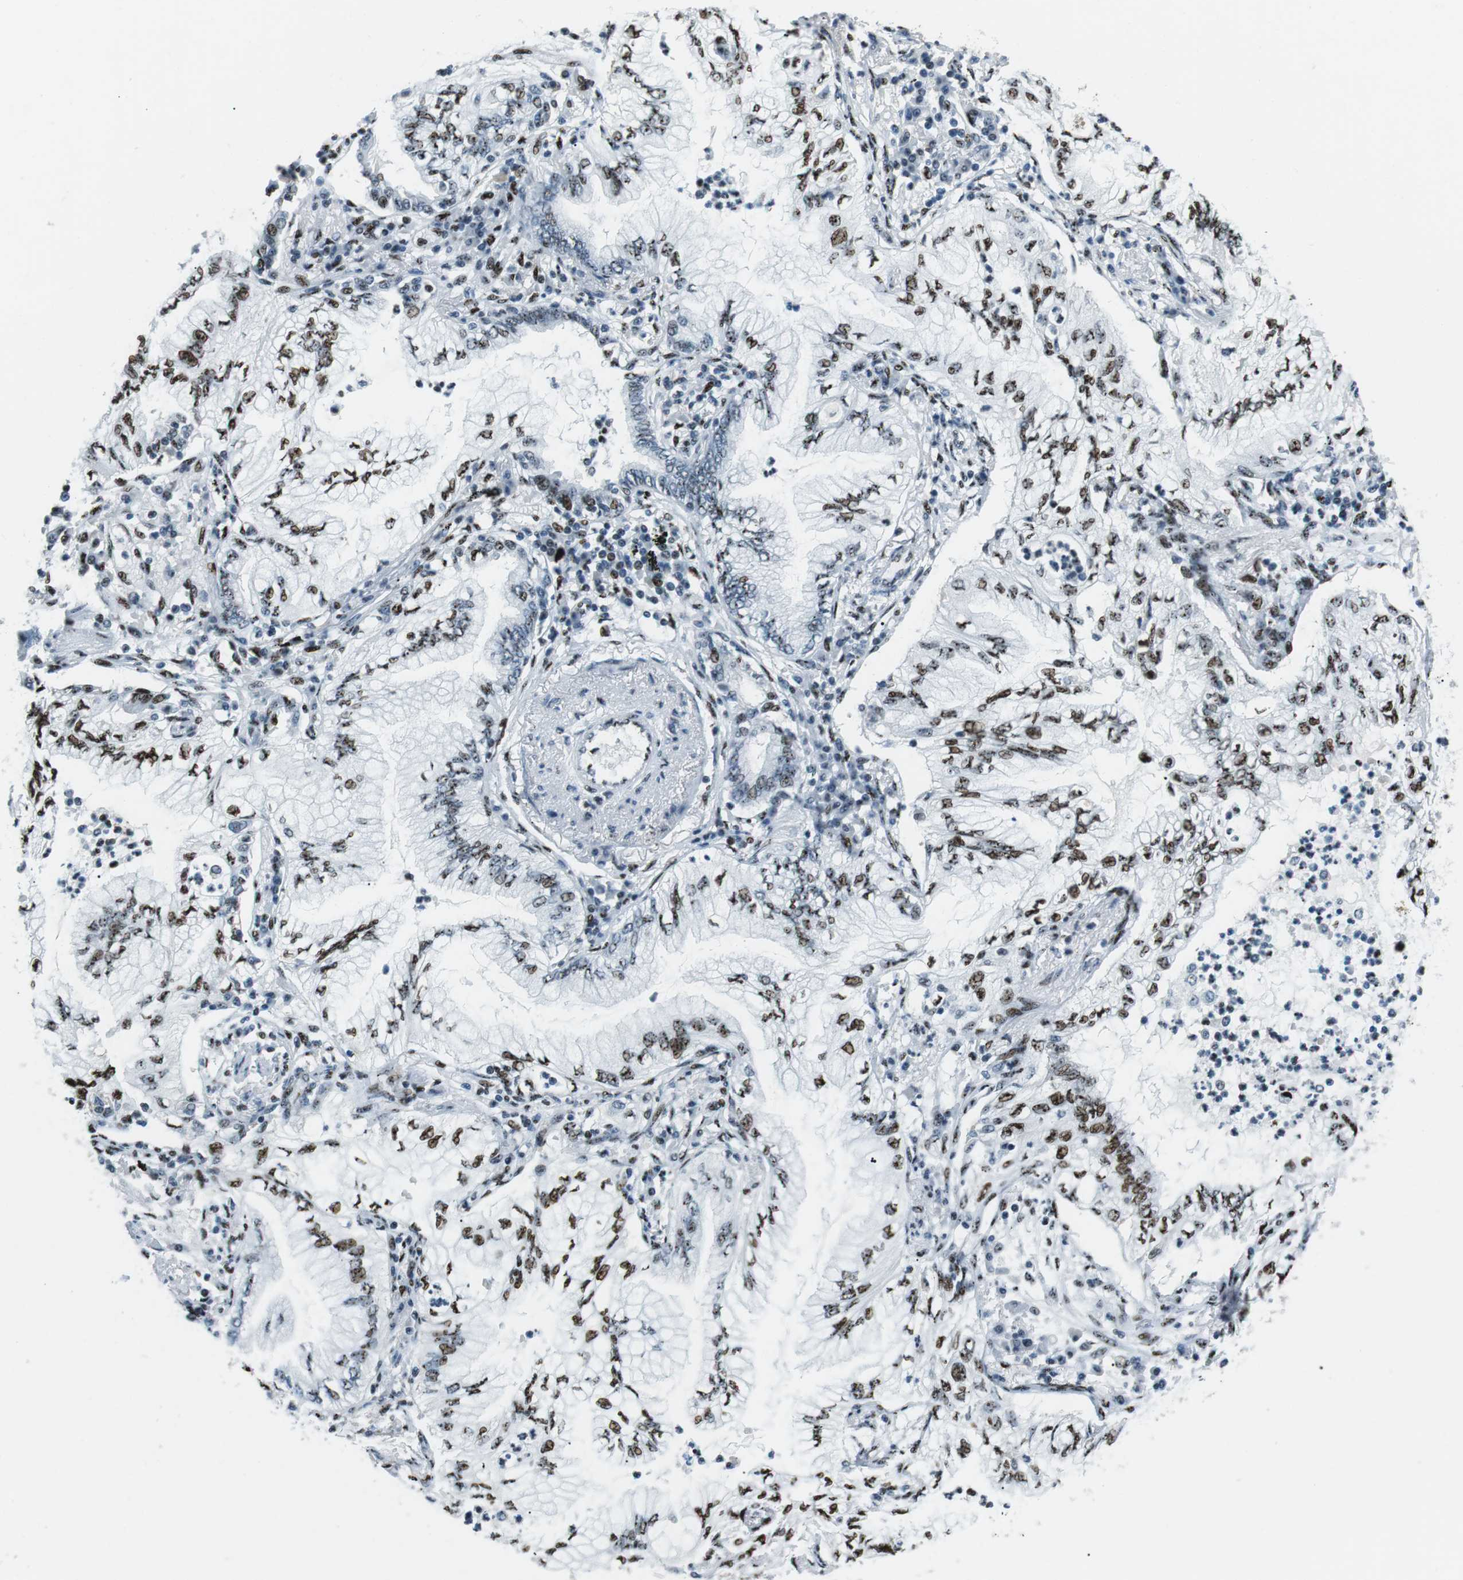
{"staining": {"intensity": "moderate", "quantity": "25%-75%", "location": "nuclear"}, "tissue": "lung cancer", "cell_type": "Tumor cells", "image_type": "cancer", "snomed": [{"axis": "morphology", "description": "Normal tissue, NOS"}, {"axis": "morphology", "description": "Adenocarcinoma, NOS"}, {"axis": "topography", "description": "Bronchus"}, {"axis": "topography", "description": "Lung"}], "caption": "Adenocarcinoma (lung) was stained to show a protein in brown. There is medium levels of moderate nuclear positivity in about 25%-75% of tumor cells.", "gene": "PML", "patient": {"sex": "female", "age": 70}}